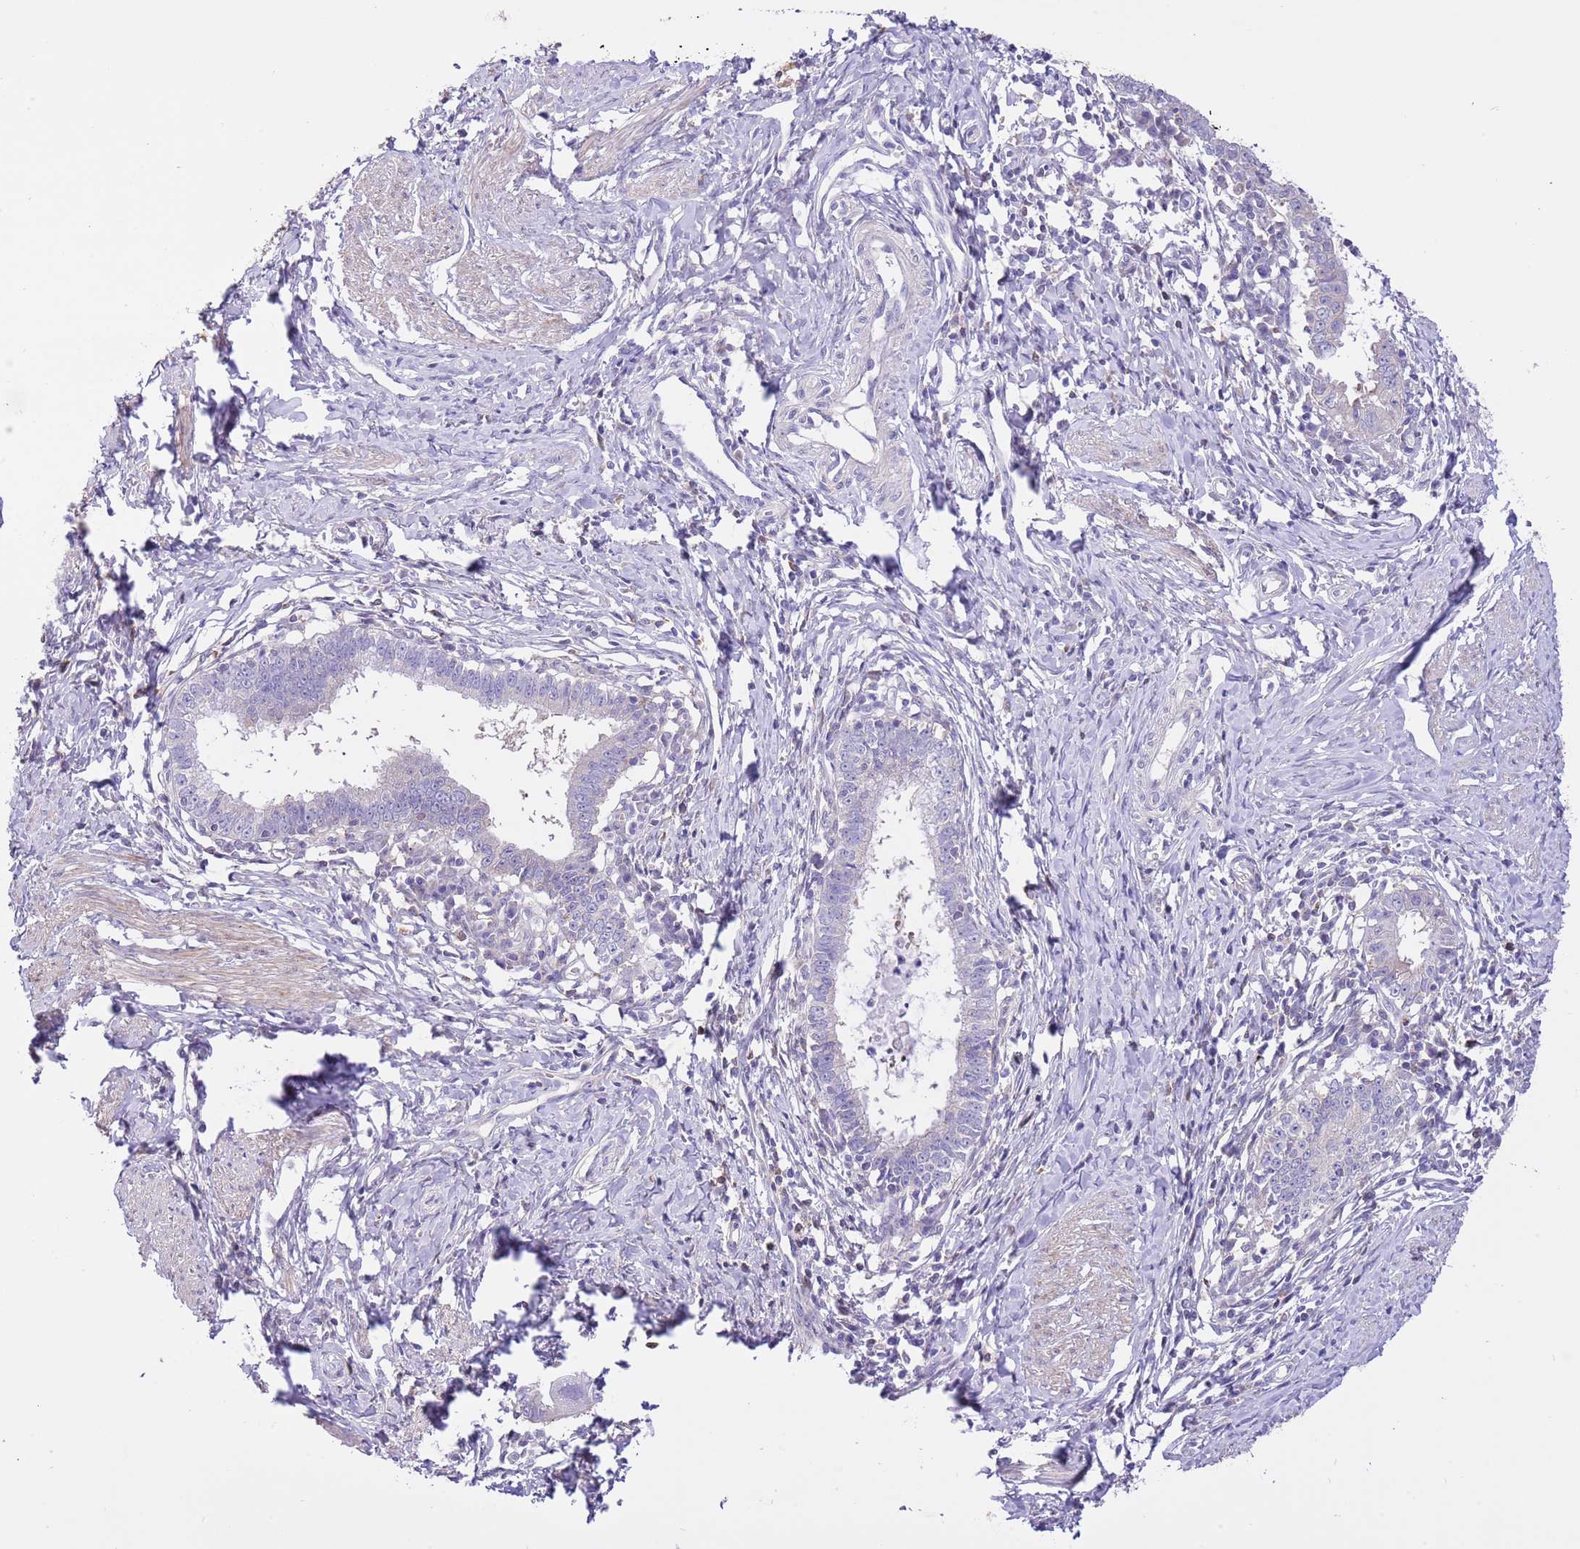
{"staining": {"intensity": "negative", "quantity": "none", "location": "none"}, "tissue": "cervical cancer", "cell_type": "Tumor cells", "image_type": "cancer", "snomed": [{"axis": "morphology", "description": "Adenocarcinoma, NOS"}, {"axis": "topography", "description": "Cervix"}], "caption": "The image exhibits no staining of tumor cells in cervical cancer.", "gene": "PRR32", "patient": {"sex": "female", "age": 36}}